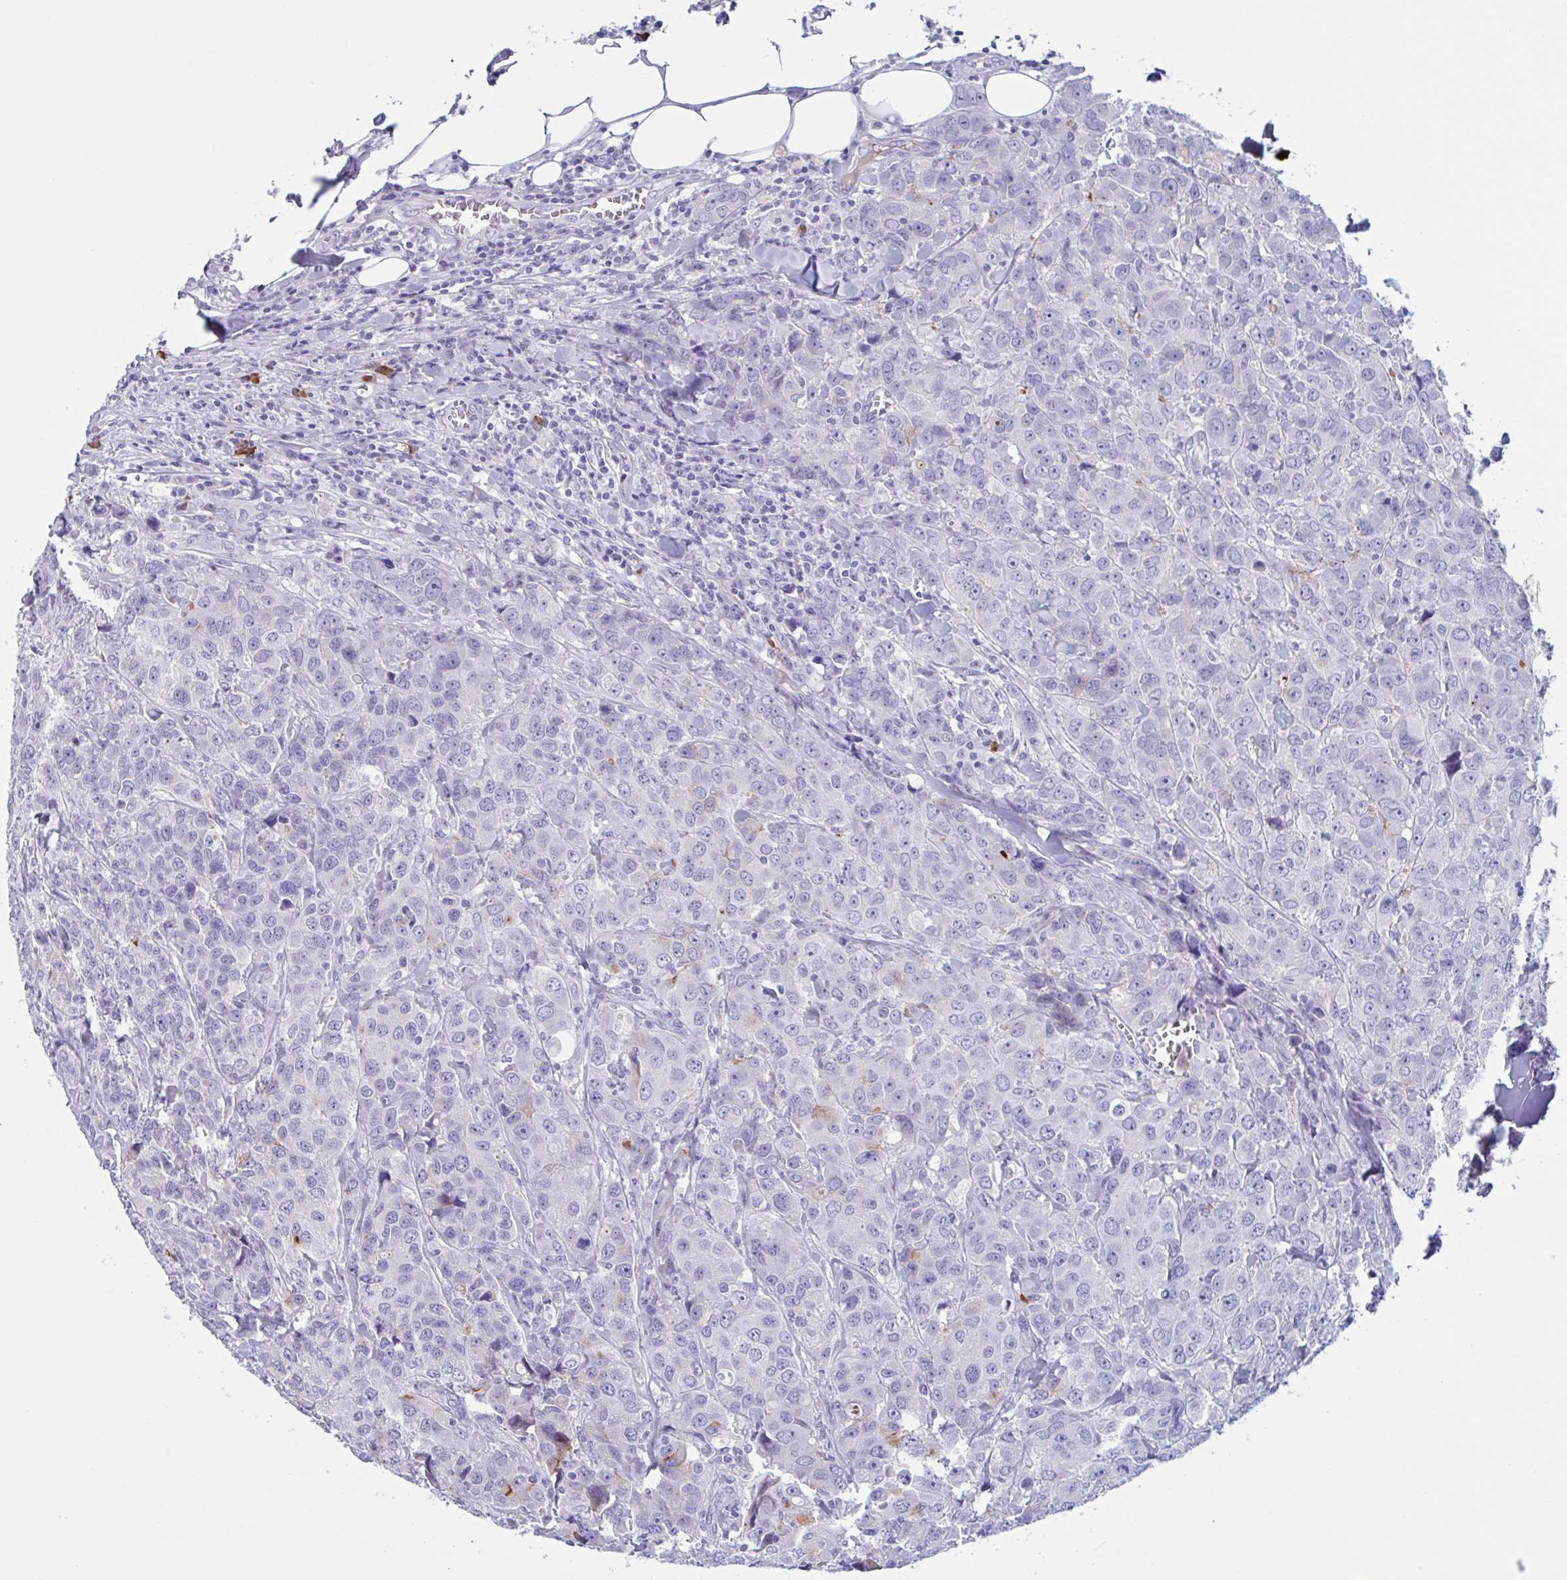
{"staining": {"intensity": "negative", "quantity": "none", "location": "none"}, "tissue": "breast cancer", "cell_type": "Tumor cells", "image_type": "cancer", "snomed": [{"axis": "morphology", "description": "Duct carcinoma"}, {"axis": "topography", "description": "Breast"}], "caption": "An image of human breast infiltrating ductal carcinoma is negative for staining in tumor cells.", "gene": "MS4A14", "patient": {"sex": "female", "age": 43}}